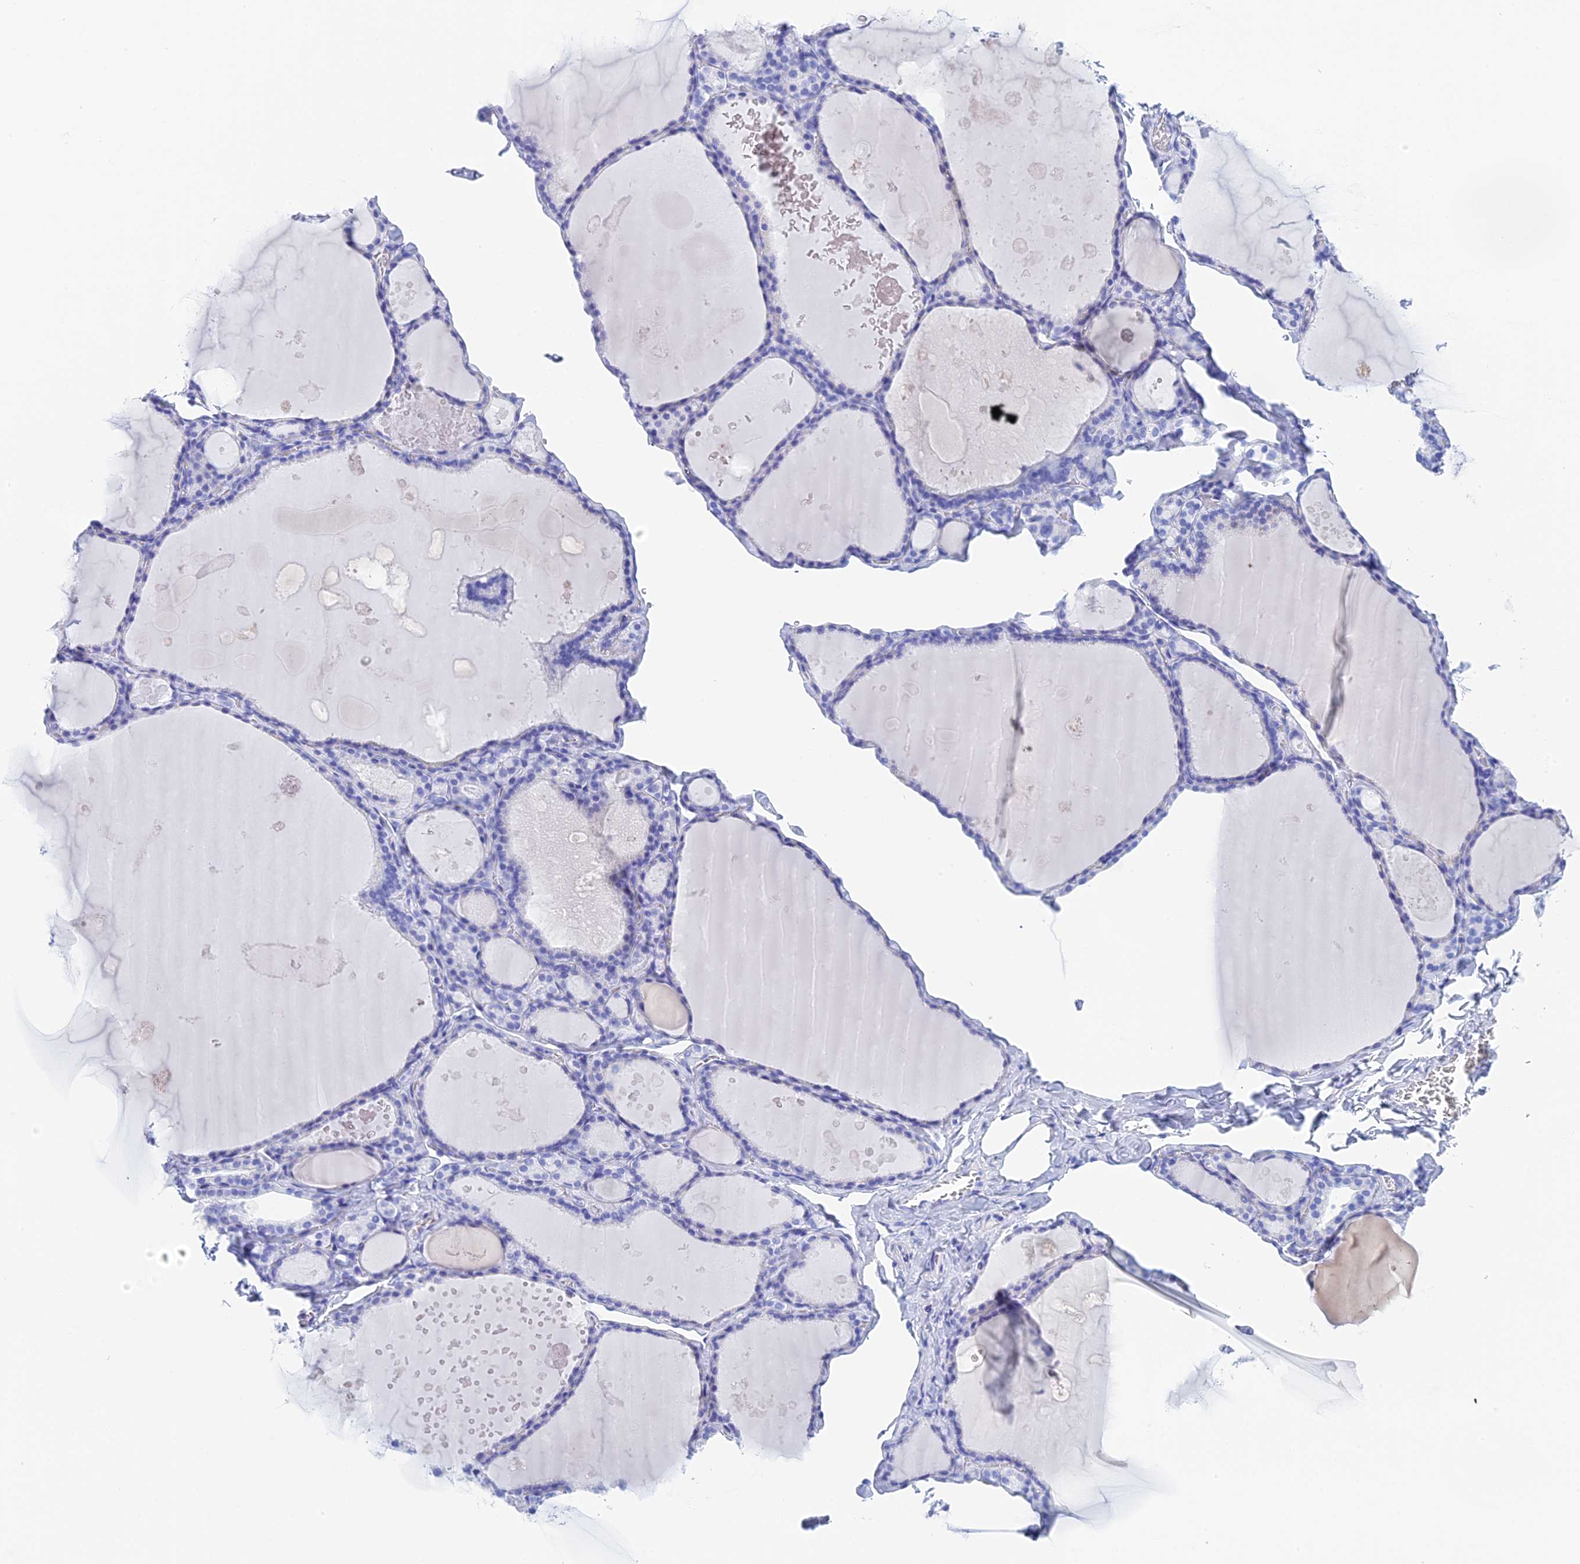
{"staining": {"intensity": "negative", "quantity": "none", "location": "none"}, "tissue": "thyroid gland", "cell_type": "Glandular cells", "image_type": "normal", "snomed": [{"axis": "morphology", "description": "Normal tissue, NOS"}, {"axis": "topography", "description": "Thyroid gland"}], "caption": "IHC histopathology image of unremarkable thyroid gland: human thyroid gland stained with DAB shows no significant protein positivity in glandular cells. (DAB (3,3'-diaminobenzidine) immunohistochemistry (IHC) visualized using brightfield microscopy, high magnification).", "gene": "TEX101", "patient": {"sex": "male", "age": 56}}